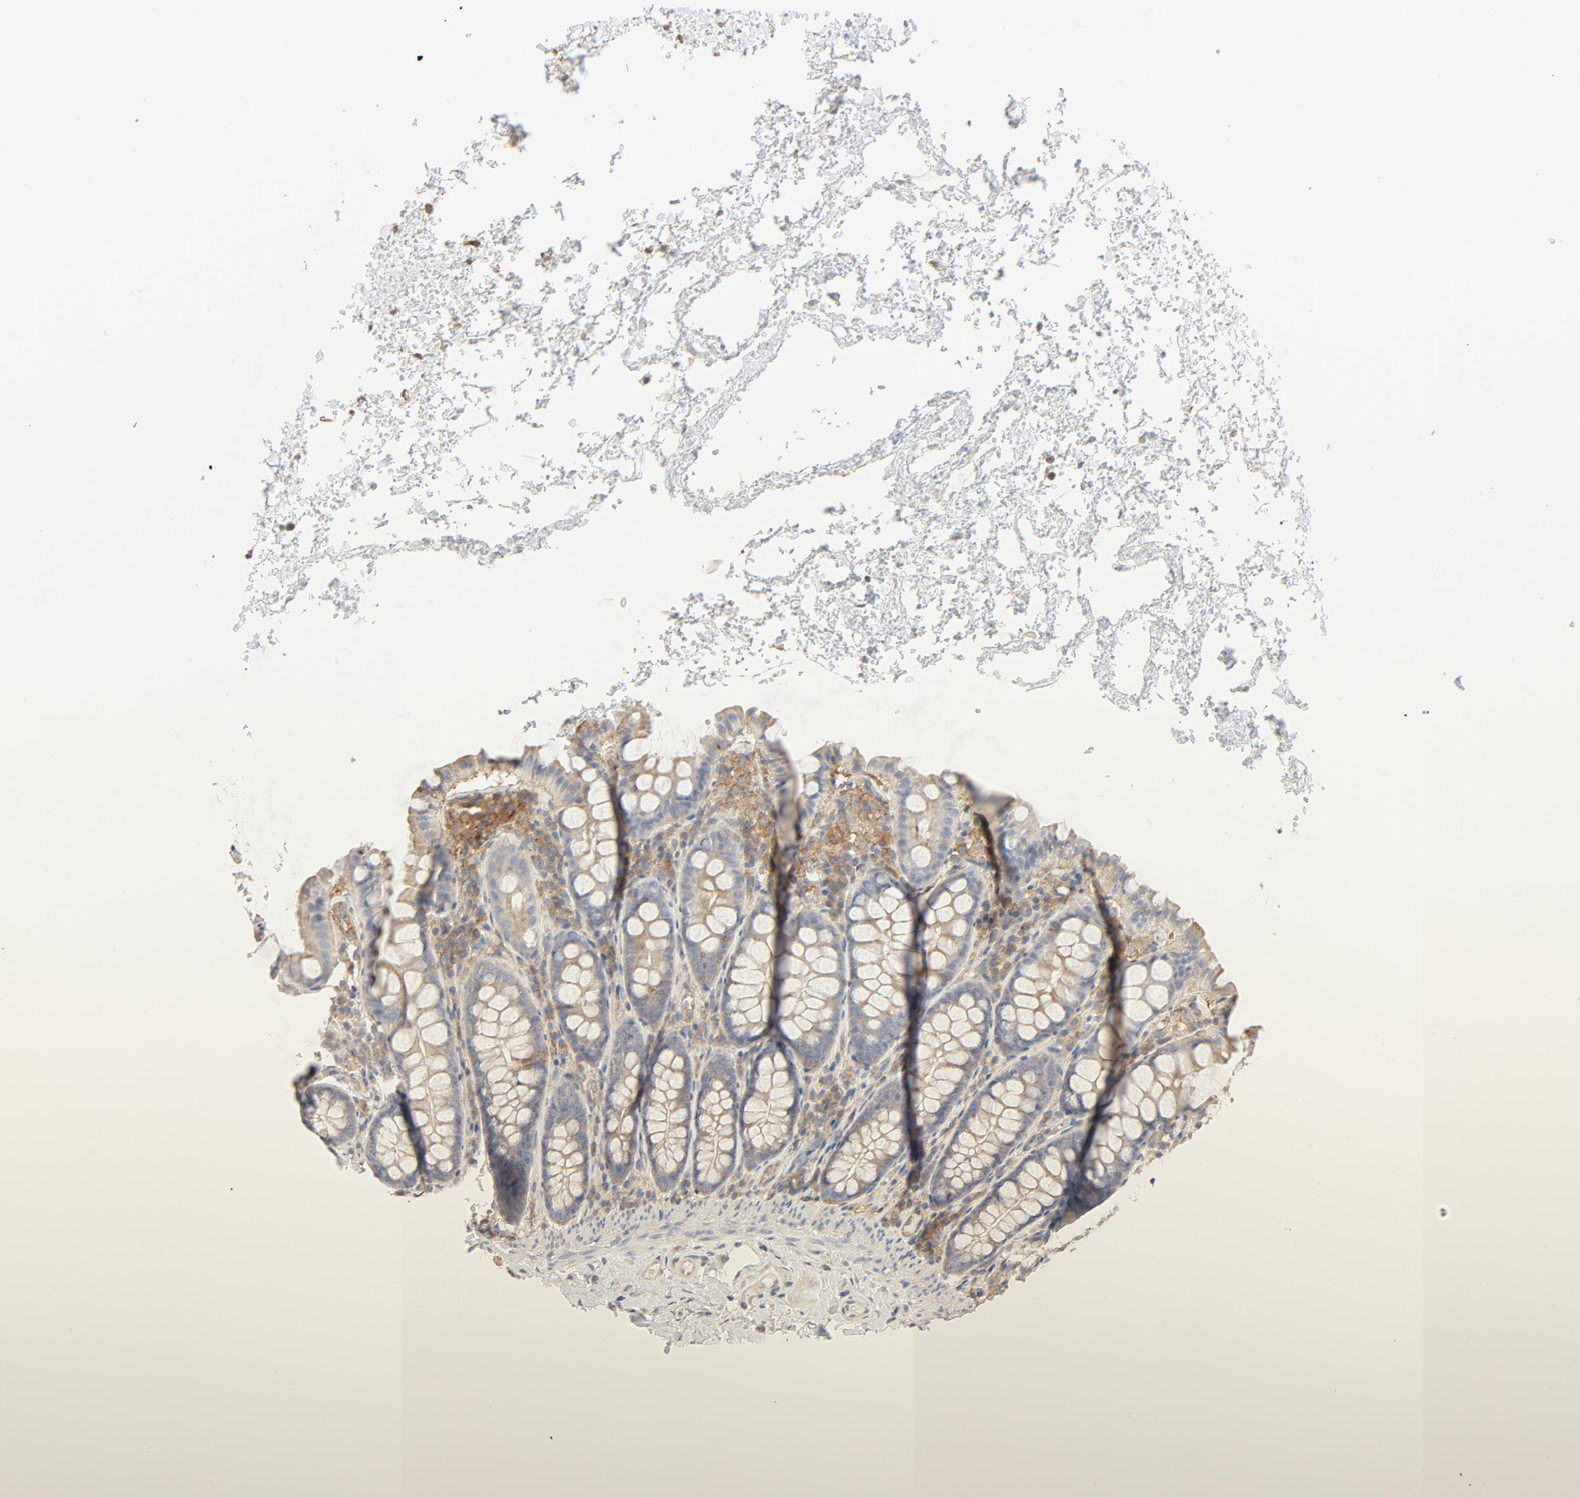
{"staining": {"intensity": "weak", "quantity": ">75%", "location": "cytoplasmic/membranous"}, "tissue": "colon", "cell_type": "Endothelial cells", "image_type": "normal", "snomed": [{"axis": "morphology", "description": "Normal tissue, NOS"}, {"axis": "topography", "description": "Colon"}], "caption": "Immunohistochemistry (IHC) image of benign colon: human colon stained using IHC demonstrates low levels of weak protein expression localized specifically in the cytoplasmic/membranous of endothelial cells, appearing as a cytoplasmic/membranous brown color.", "gene": "RABEP1", "patient": {"sex": "female", "age": 61}}